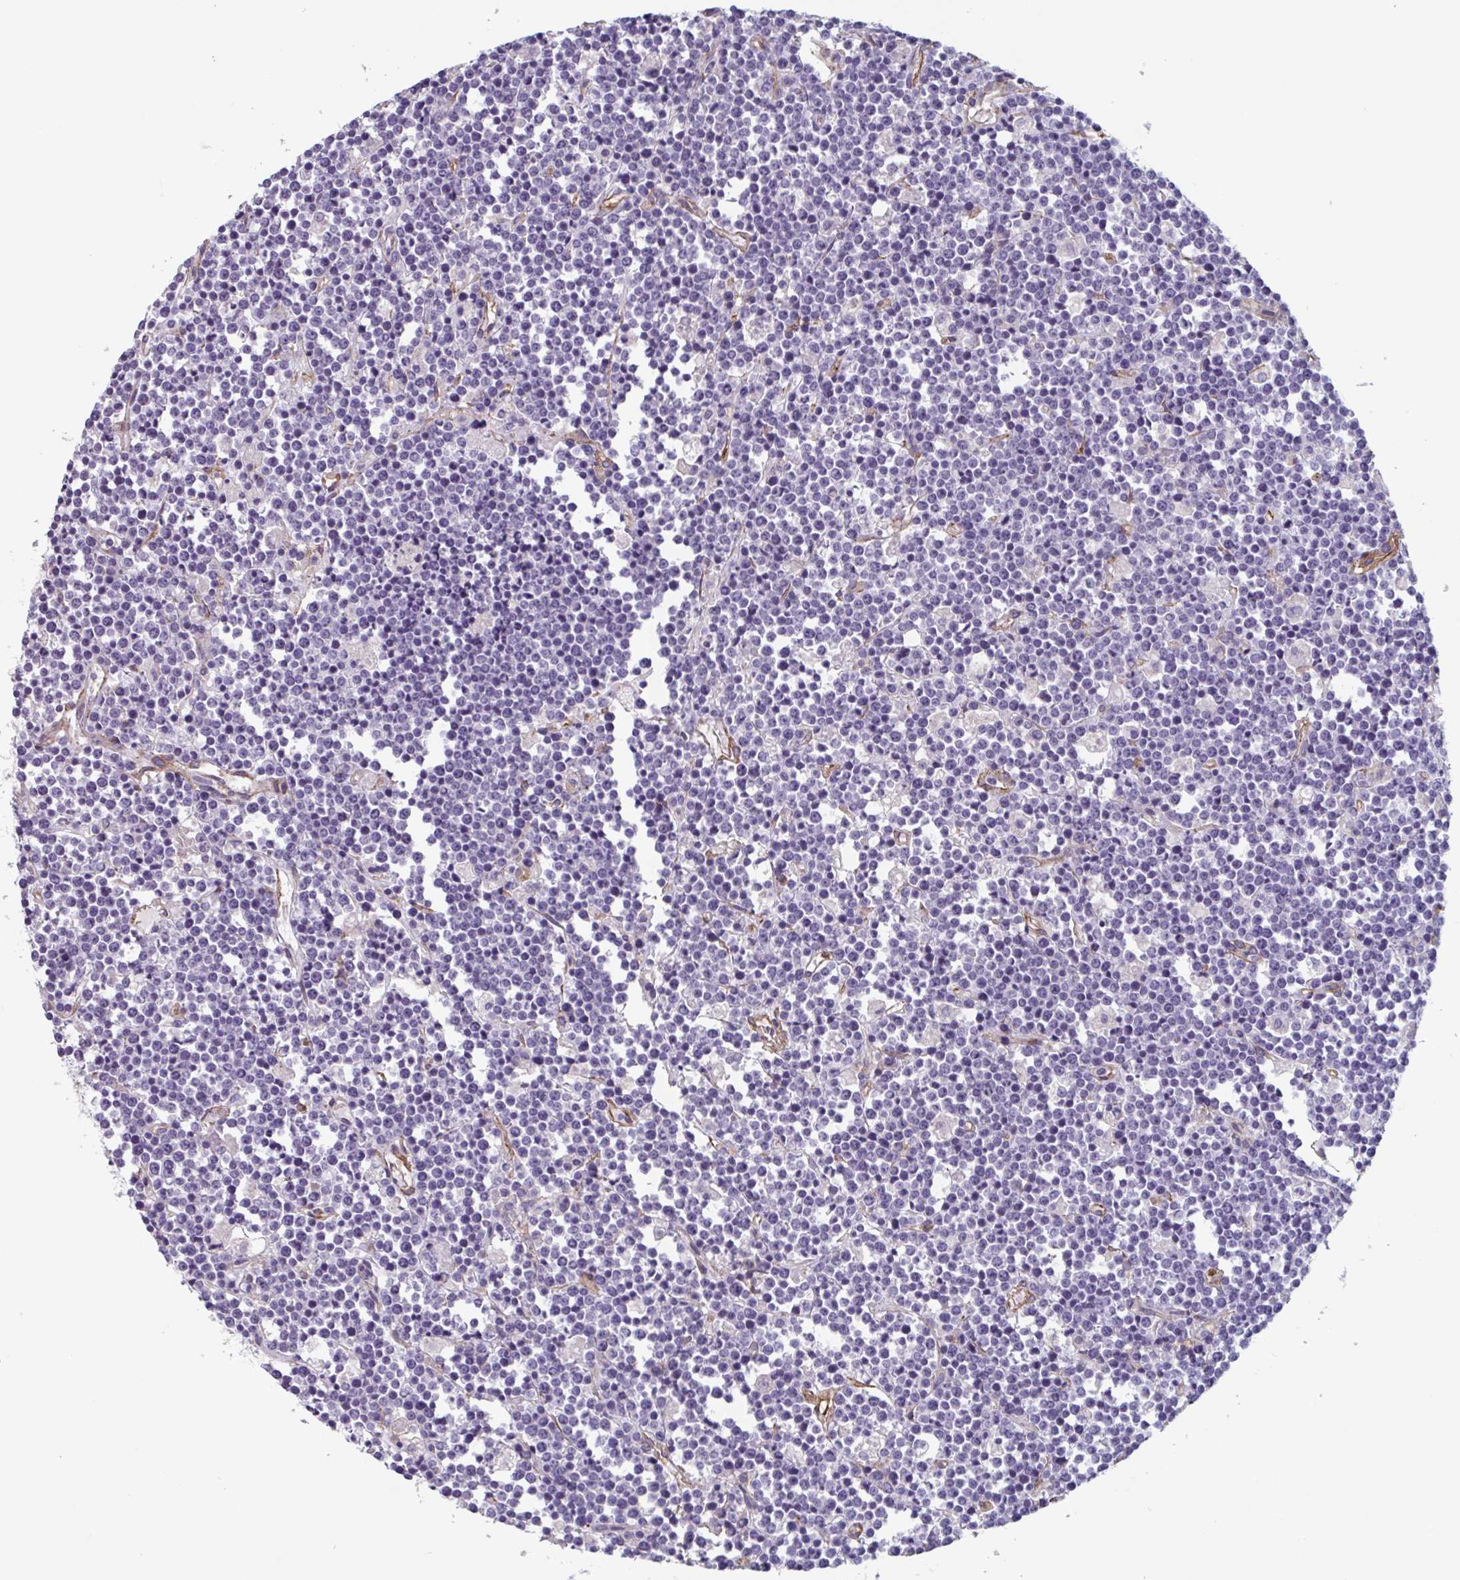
{"staining": {"intensity": "negative", "quantity": "none", "location": "none"}, "tissue": "lymphoma", "cell_type": "Tumor cells", "image_type": "cancer", "snomed": [{"axis": "morphology", "description": "Malignant lymphoma, non-Hodgkin's type, High grade"}, {"axis": "topography", "description": "Ovary"}], "caption": "Immunohistochemistry photomicrograph of neoplastic tissue: lymphoma stained with DAB (3,3'-diaminobenzidine) displays no significant protein staining in tumor cells.", "gene": "CITED4", "patient": {"sex": "female", "age": 56}}